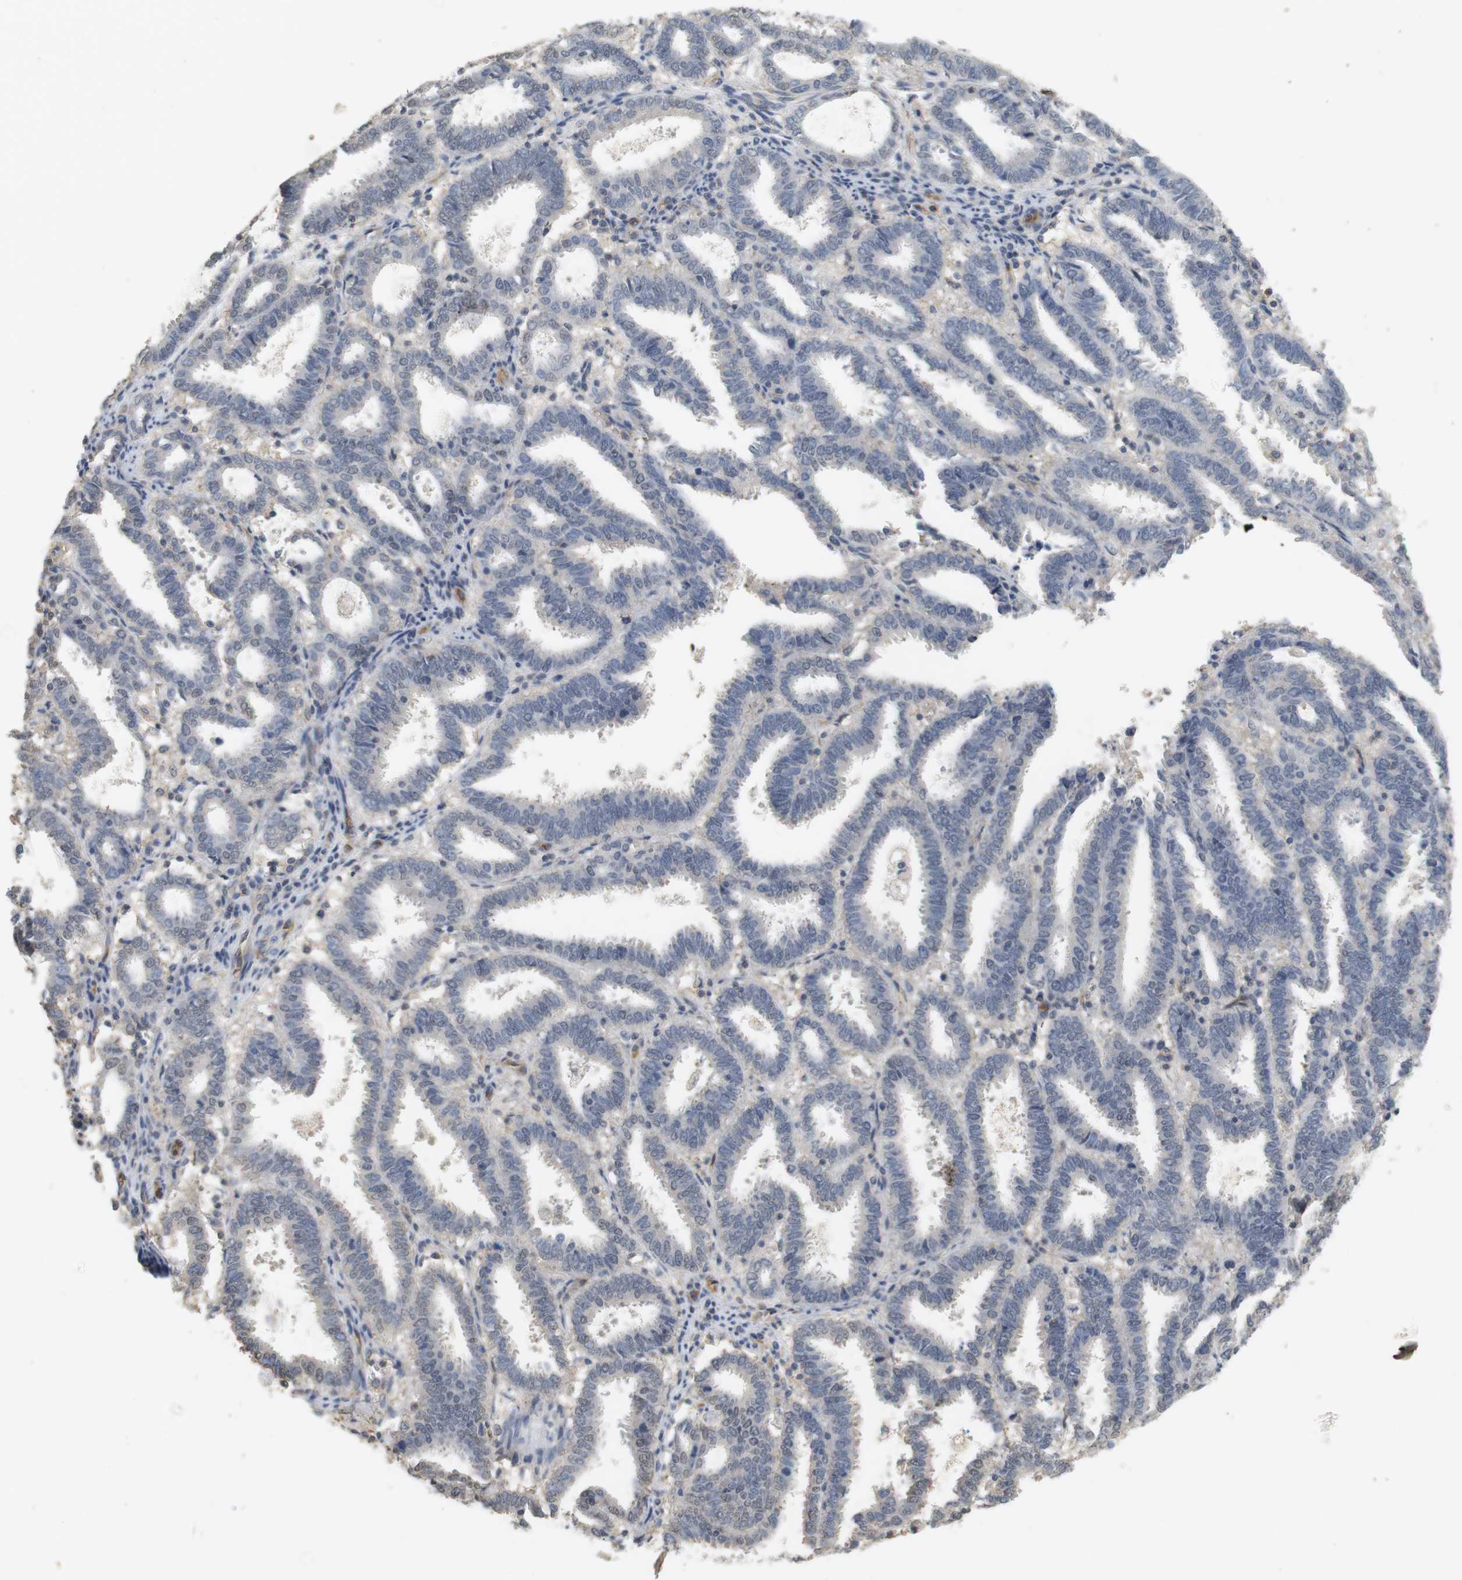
{"staining": {"intensity": "negative", "quantity": "none", "location": "none"}, "tissue": "endometrial cancer", "cell_type": "Tumor cells", "image_type": "cancer", "snomed": [{"axis": "morphology", "description": "Adenocarcinoma, NOS"}, {"axis": "topography", "description": "Uterus"}], "caption": "This micrograph is of endometrial adenocarcinoma stained with IHC to label a protein in brown with the nuclei are counter-stained blue. There is no positivity in tumor cells.", "gene": "OSR1", "patient": {"sex": "female", "age": 83}}